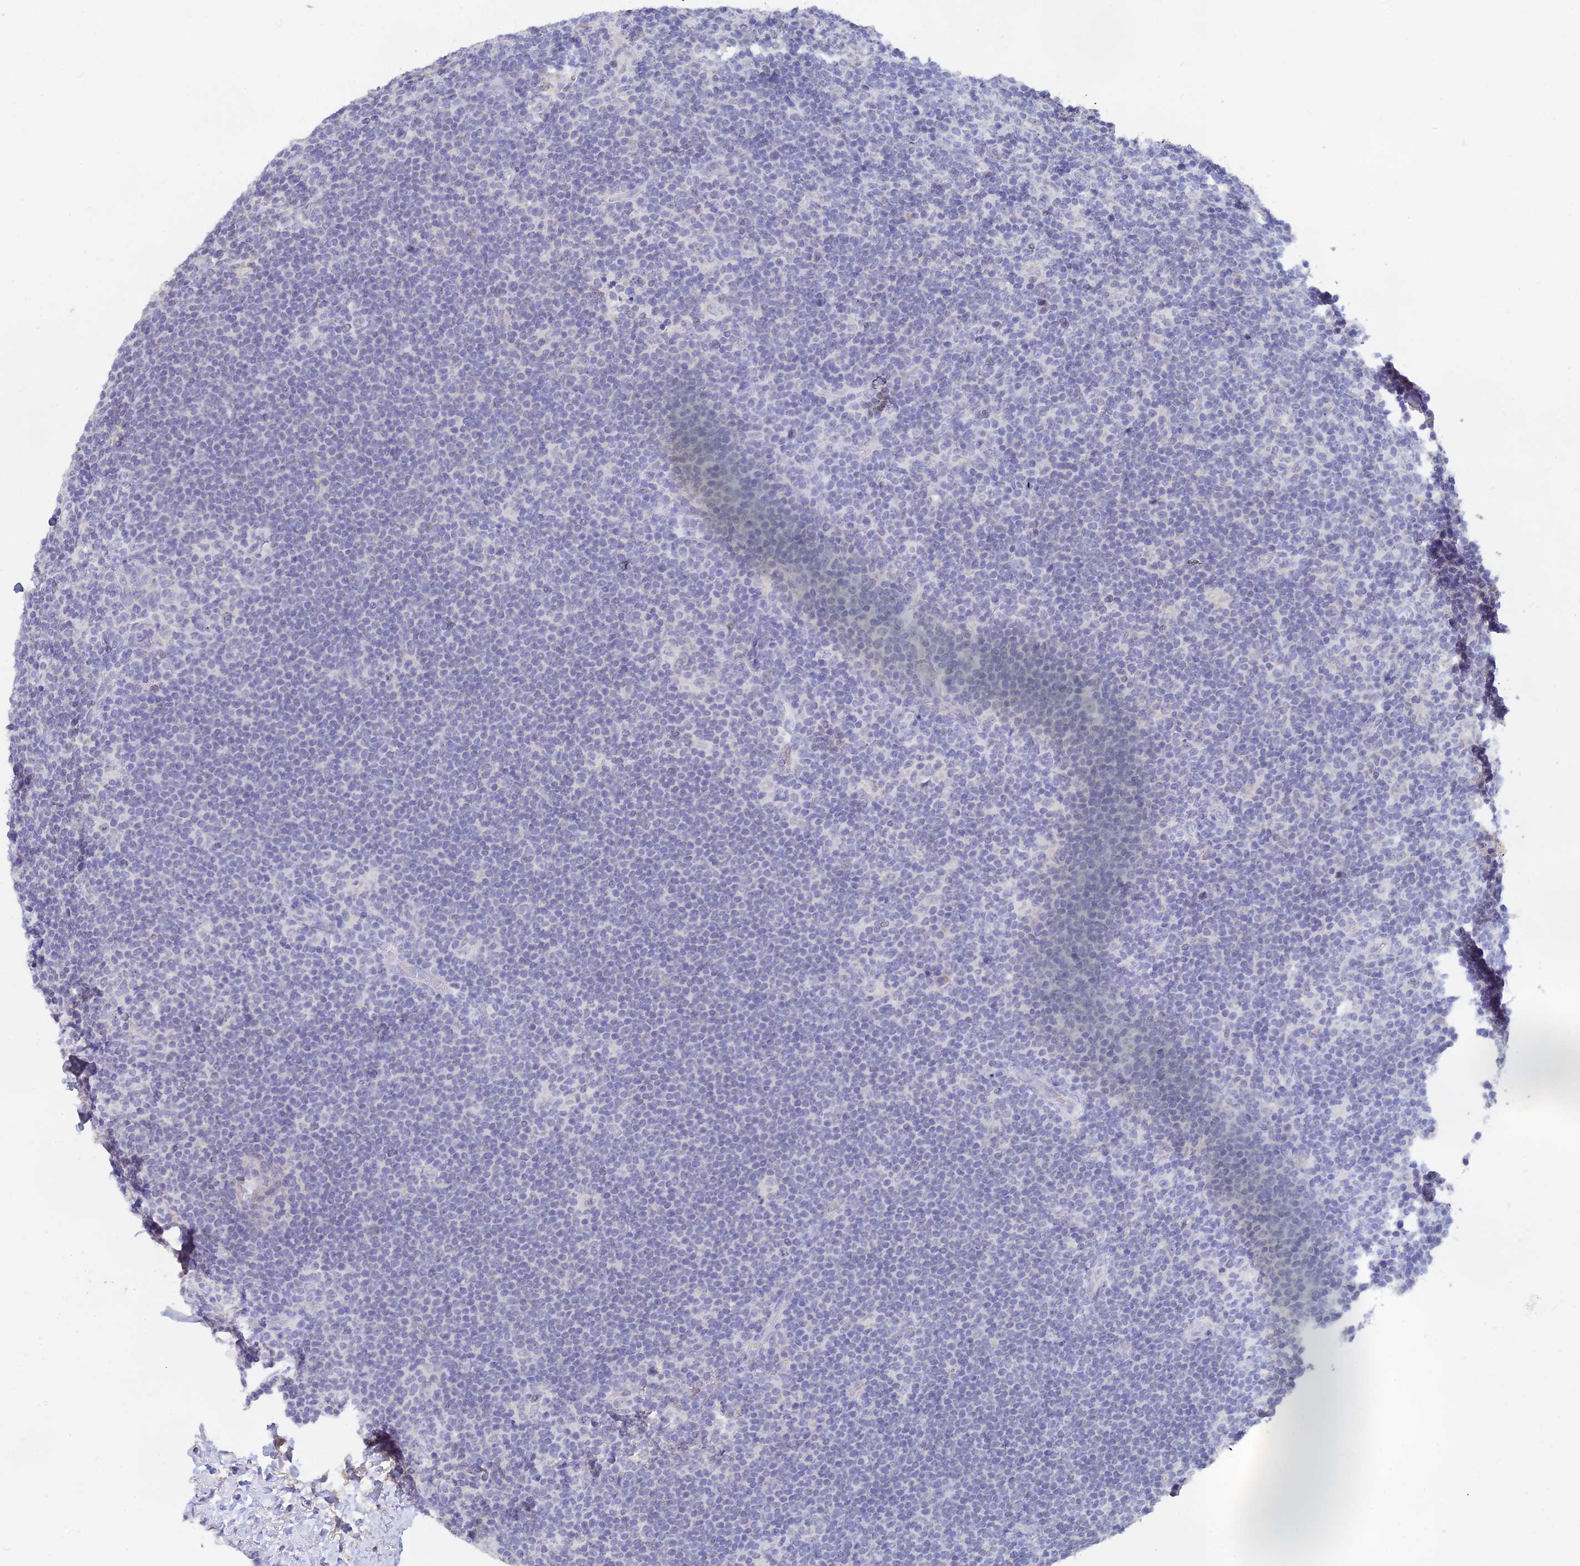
{"staining": {"intensity": "negative", "quantity": "none", "location": "none"}, "tissue": "lymphoma", "cell_type": "Tumor cells", "image_type": "cancer", "snomed": [{"axis": "morphology", "description": "Hodgkin's disease, NOS"}, {"axis": "topography", "description": "Lymph node"}], "caption": "IHC of Hodgkin's disease exhibits no positivity in tumor cells.", "gene": "LRIF1", "patient": {"sex": "female", "age": 57}}